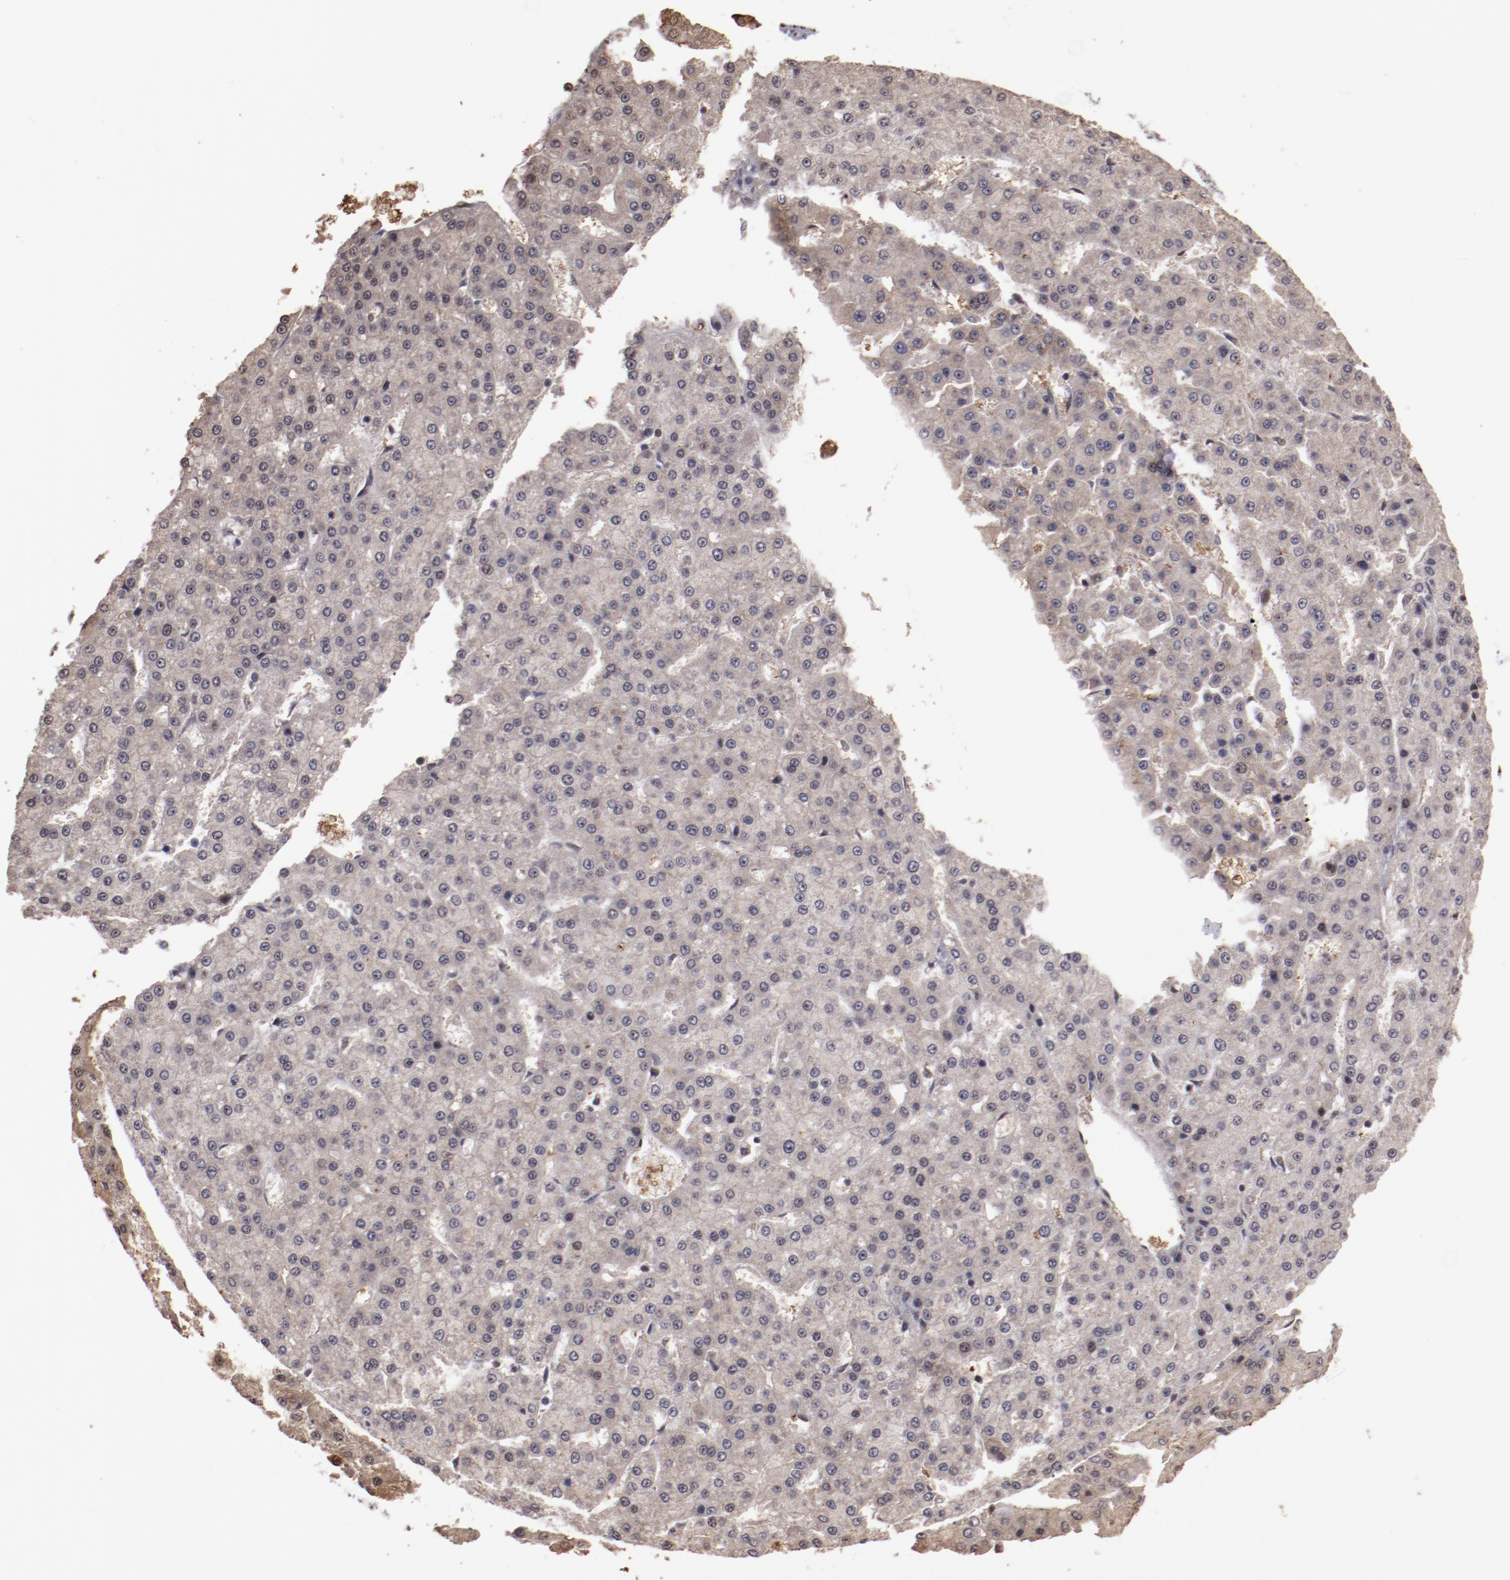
{"staining": {"intensity": "weak", "quantity": ">75%", "location": "cytoplasmic/membranous,nuclear"}, "tissue": "liver cancer", "cell_type": "Tumor cells", "image_type": "cancer", "snomed": [{"axis": "morphology", "description": "Carcinoma, Hepatocellular, NOS"}, {"axis": "topography", "description": "Liver"}], "caption": "Immunohistochemistry of human liver cancer shows low levels of weak cytoplasmic/membranous and nuclear staining in about >75% of tumor cells.", "gene": "DDX24", "patient": {"sex": "male", "age": 47}}